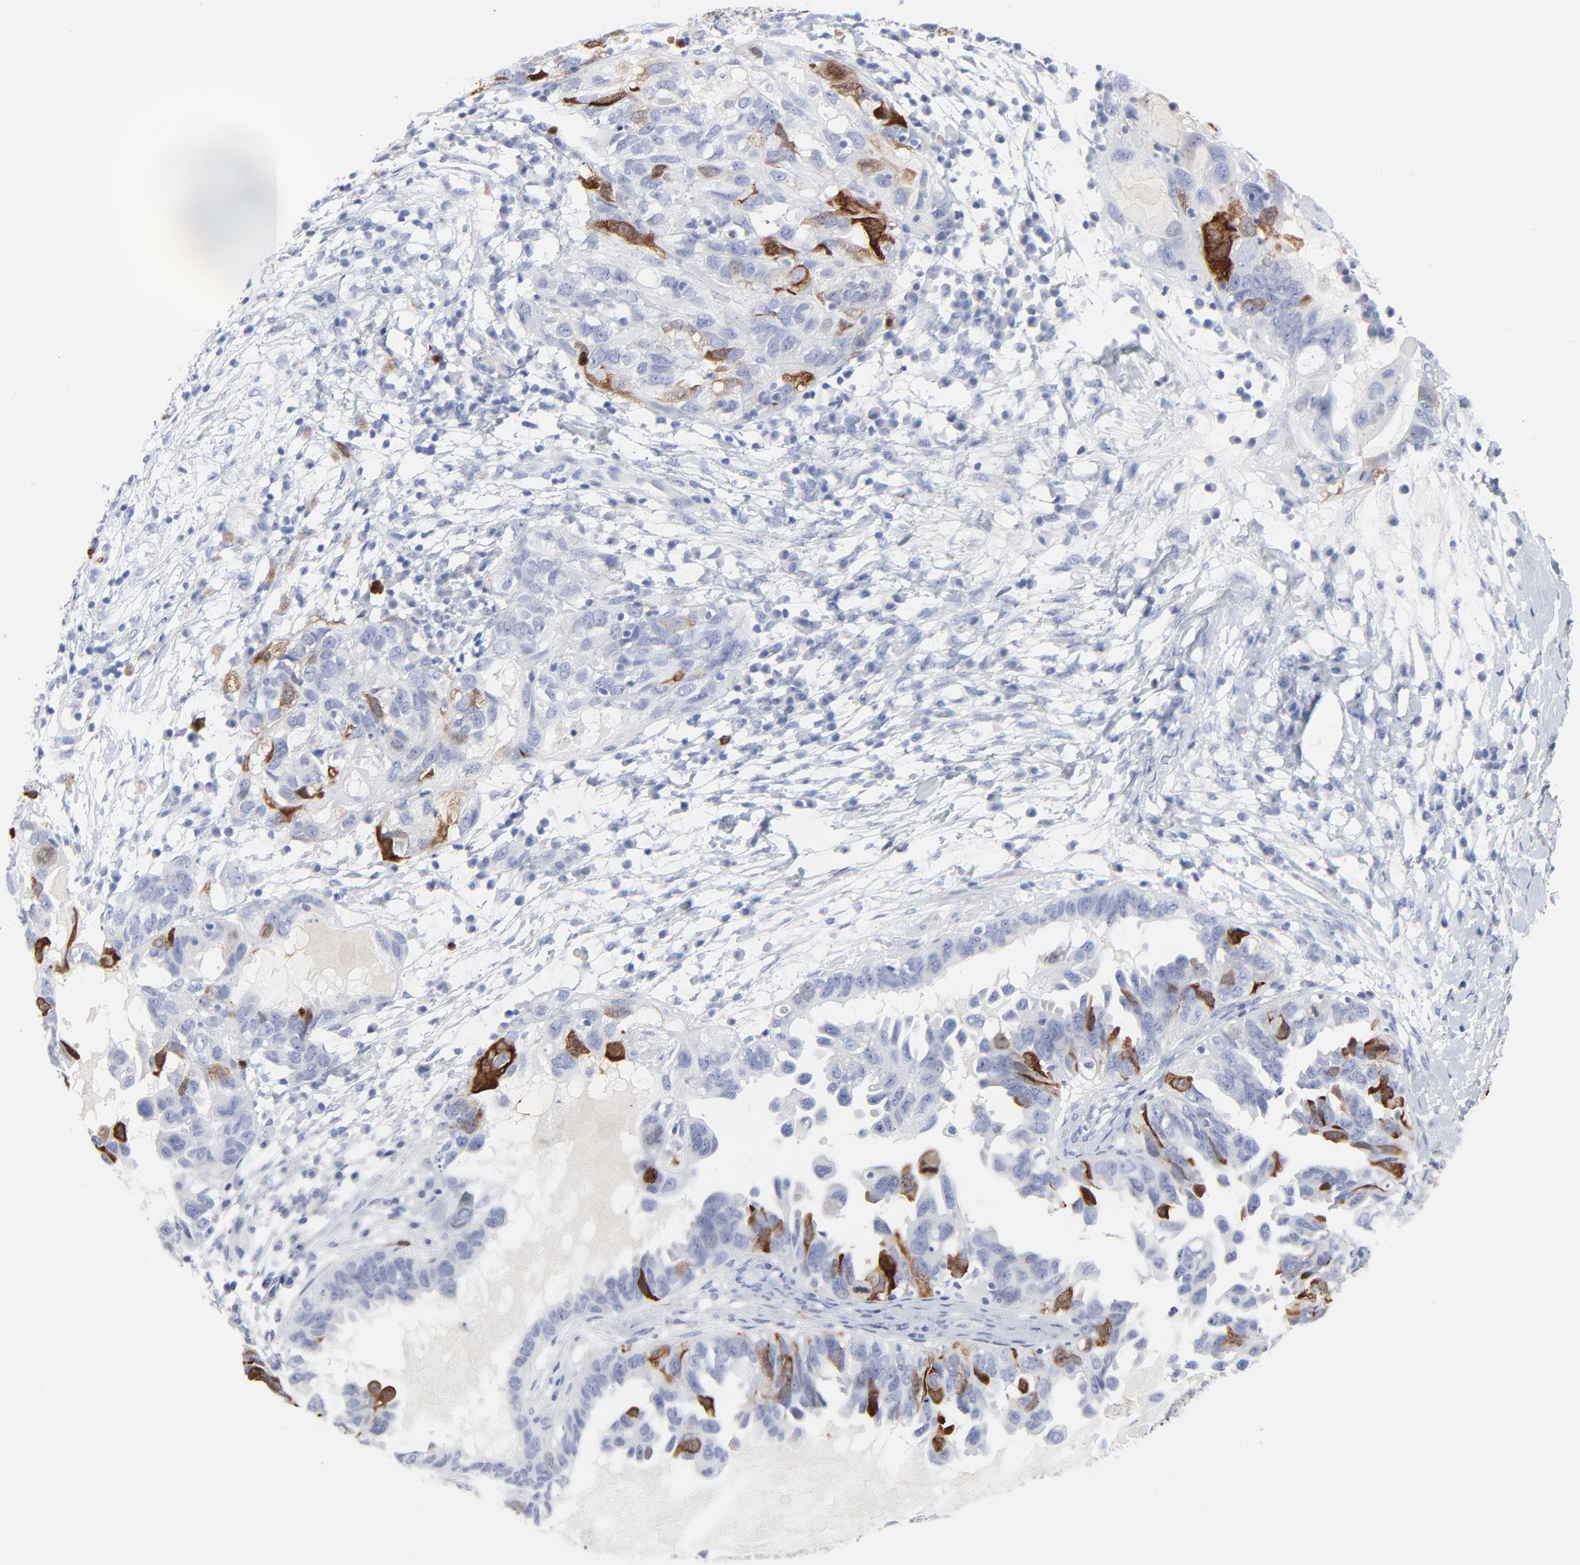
{"staining": {"intensity": "strong", "quantity": "<25%", "location": "cytoplasmic/membranous,nuclear"}, "tissue": "ovarian cancer", "cell_type": "Tumor cells", "image_type": "cancer", "snomed": [{"axis": "morphology", "description": "Cystadenocarcinoma, serous, NOS"}, {"axis": "topography", "description": "Ovary"}], "caption": "This histopathology image exhibits IHC staining of human serous cystadenocarcinoma (ovarian), with medium strong cytoplasmic/membranous and nuclear staining in about <25% of tumor cells.", "gene": "CDK1", "patient": {"sex": "female", "age": 82}}